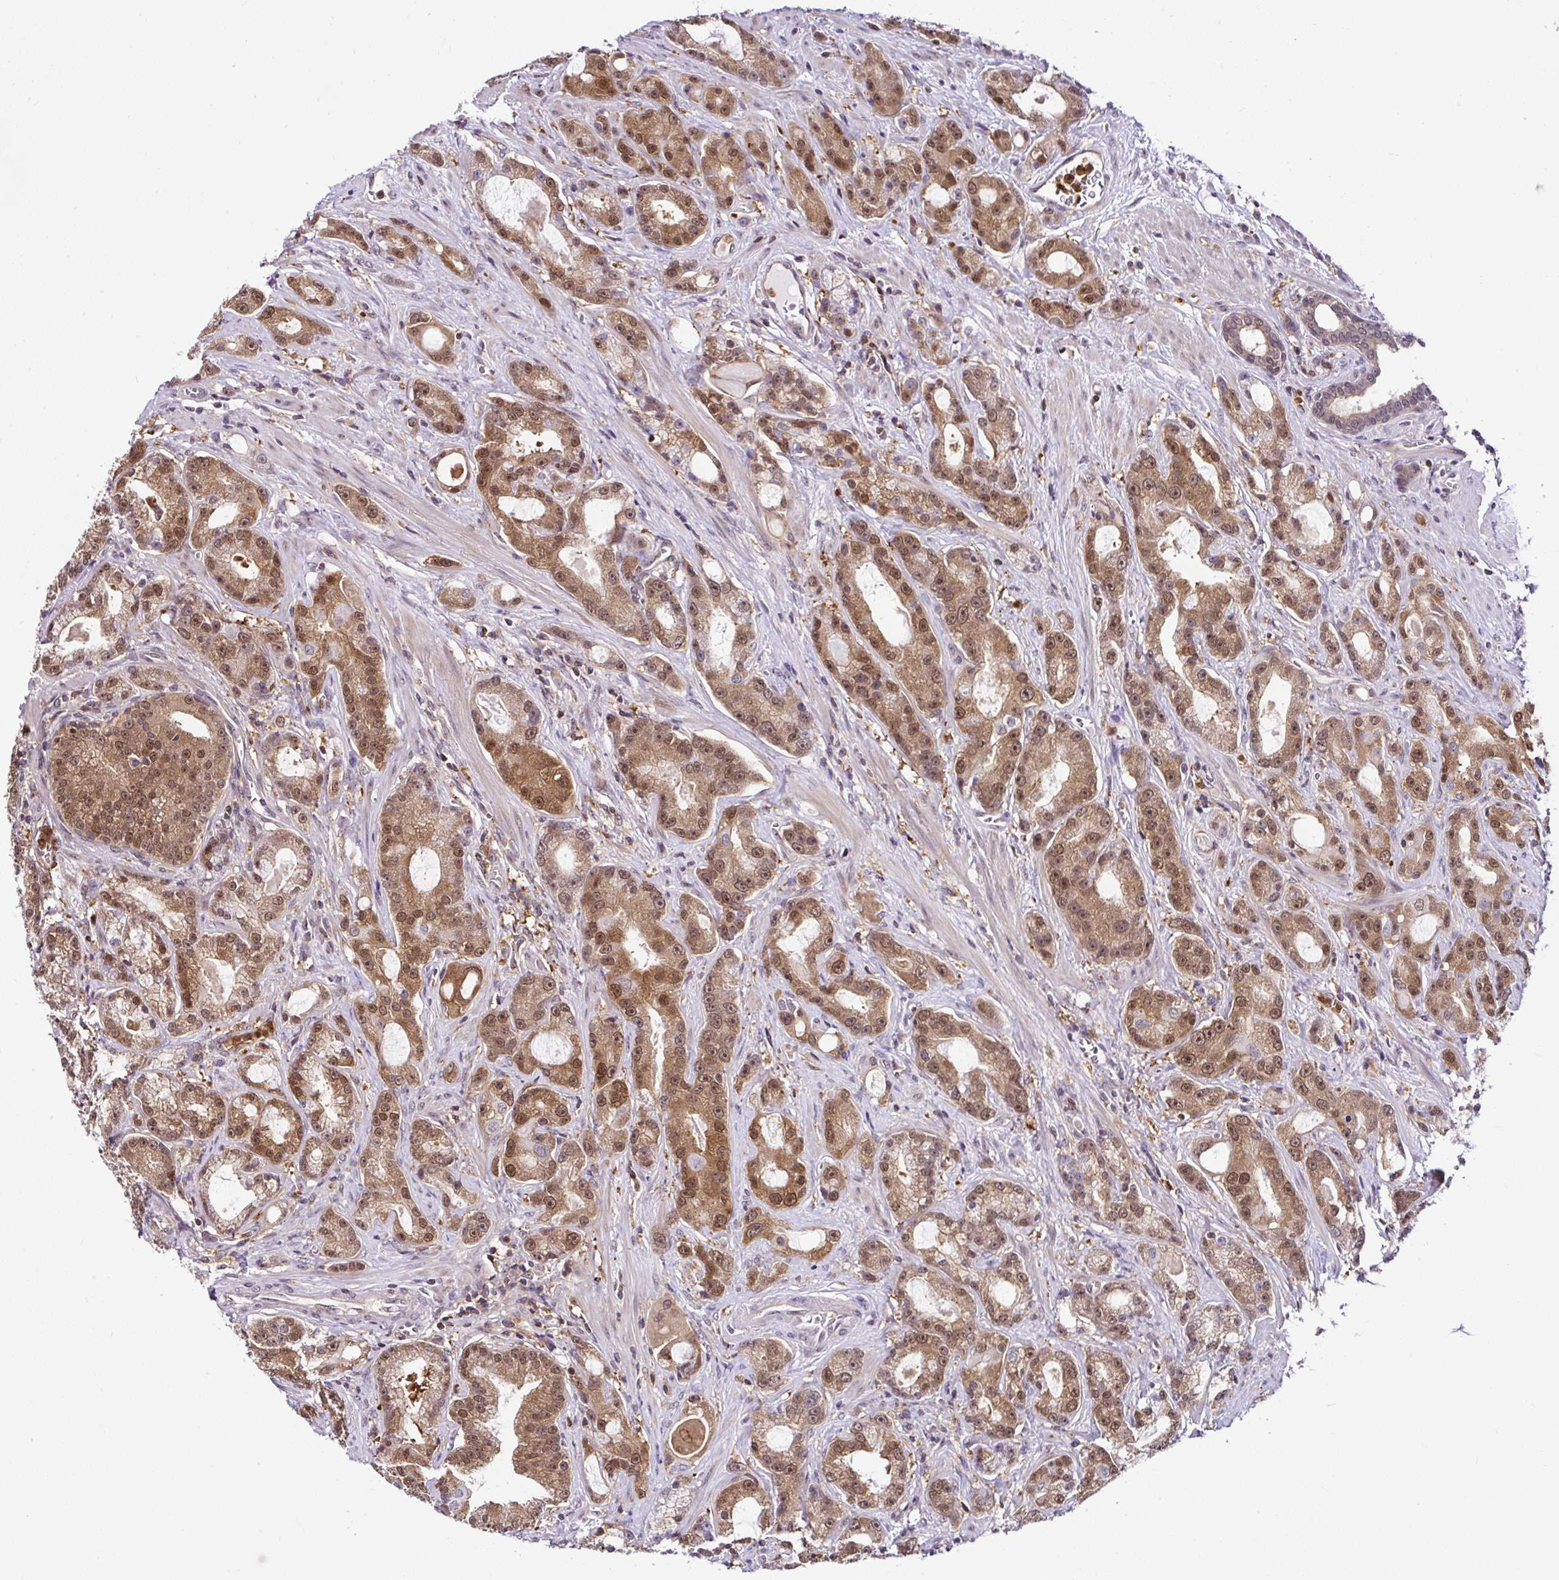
{"staining": {"intensity": "moderate", "quantity": ">75%", "location": "cytoplasmic/membranous,nuclear"}, "tissue": "prostate cancer", "cell_type": "Tumor cells", "image_type": "cancer", "snomed": [{"axis": "morphology", "description": "Adenocarcinoma, High grade"}, {"axis": "topography", "description": "Prostate"}], "caption": "A micrograph showing moderate cytoplasmic/membranous and nuclear staining in about >75% of tumor cells in prostate adenocarcinoma (high-grade), as visualized by brown immunohistochemical staining.", "gene": "PIN4", "patient": {"sex": "male", "age": 65}}